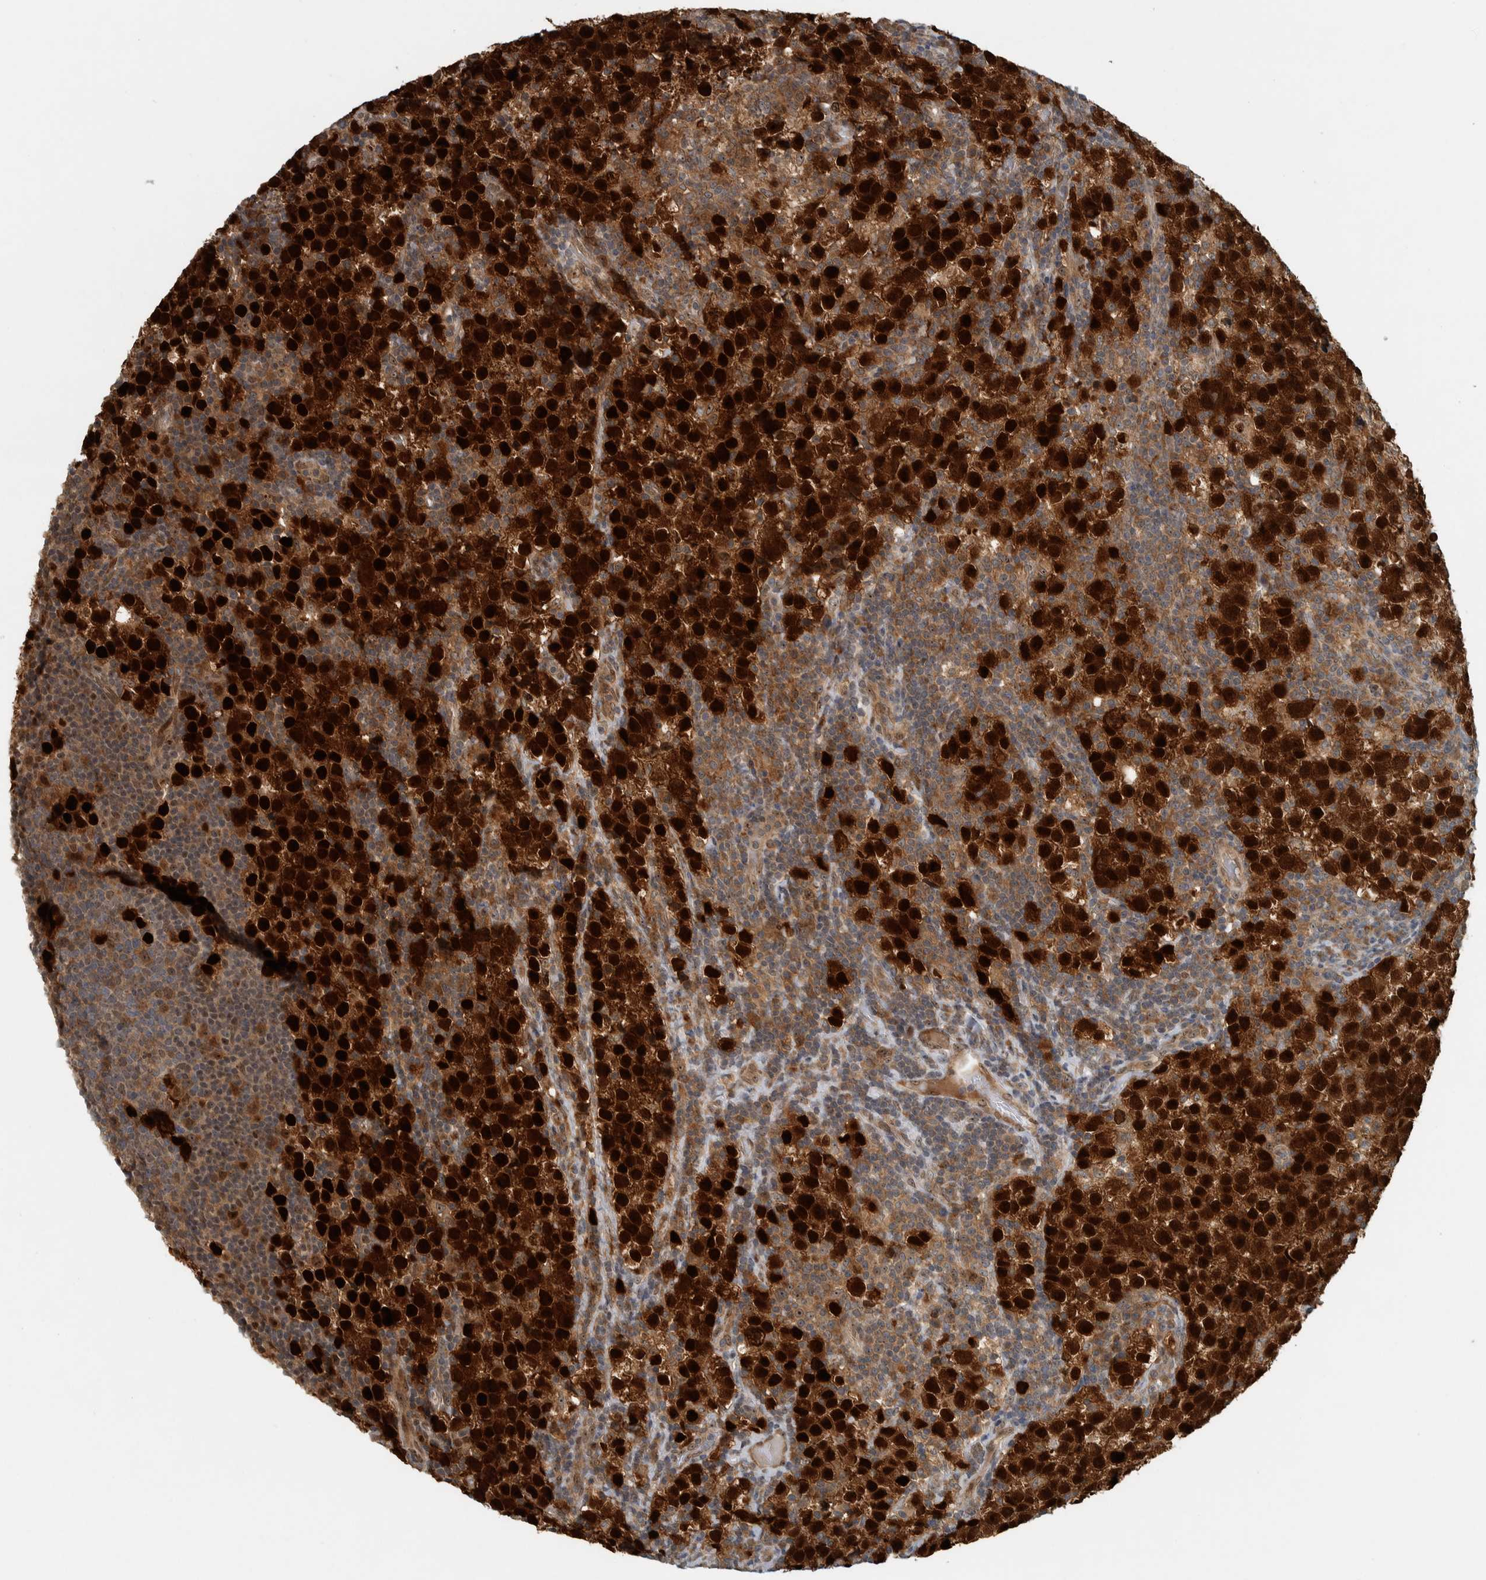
{"staining": {"intensity": "strong", "quantity": ">75%", "location": "cytoplasmic/membranous,nuclear"}, "tissue": "testis cancer", "cell_type": "Tumor cells", "image_type": "cancer", "snomed": [{"axis": "morphology", "description": "Normal tissue, NOS"}, {"axis": "morphology", "description": "Seminoma, NOS"}, {"axis": "topography", "description": "Testis"}], "caption": "This image displays IHC staining of human seminoma (testis), with high strong cytoplasmic/membranous and nuclear positivity in approximately >75% of tumor cells.", "gene": "XPO5", "patient": {"sex": "male", "age": 43}}